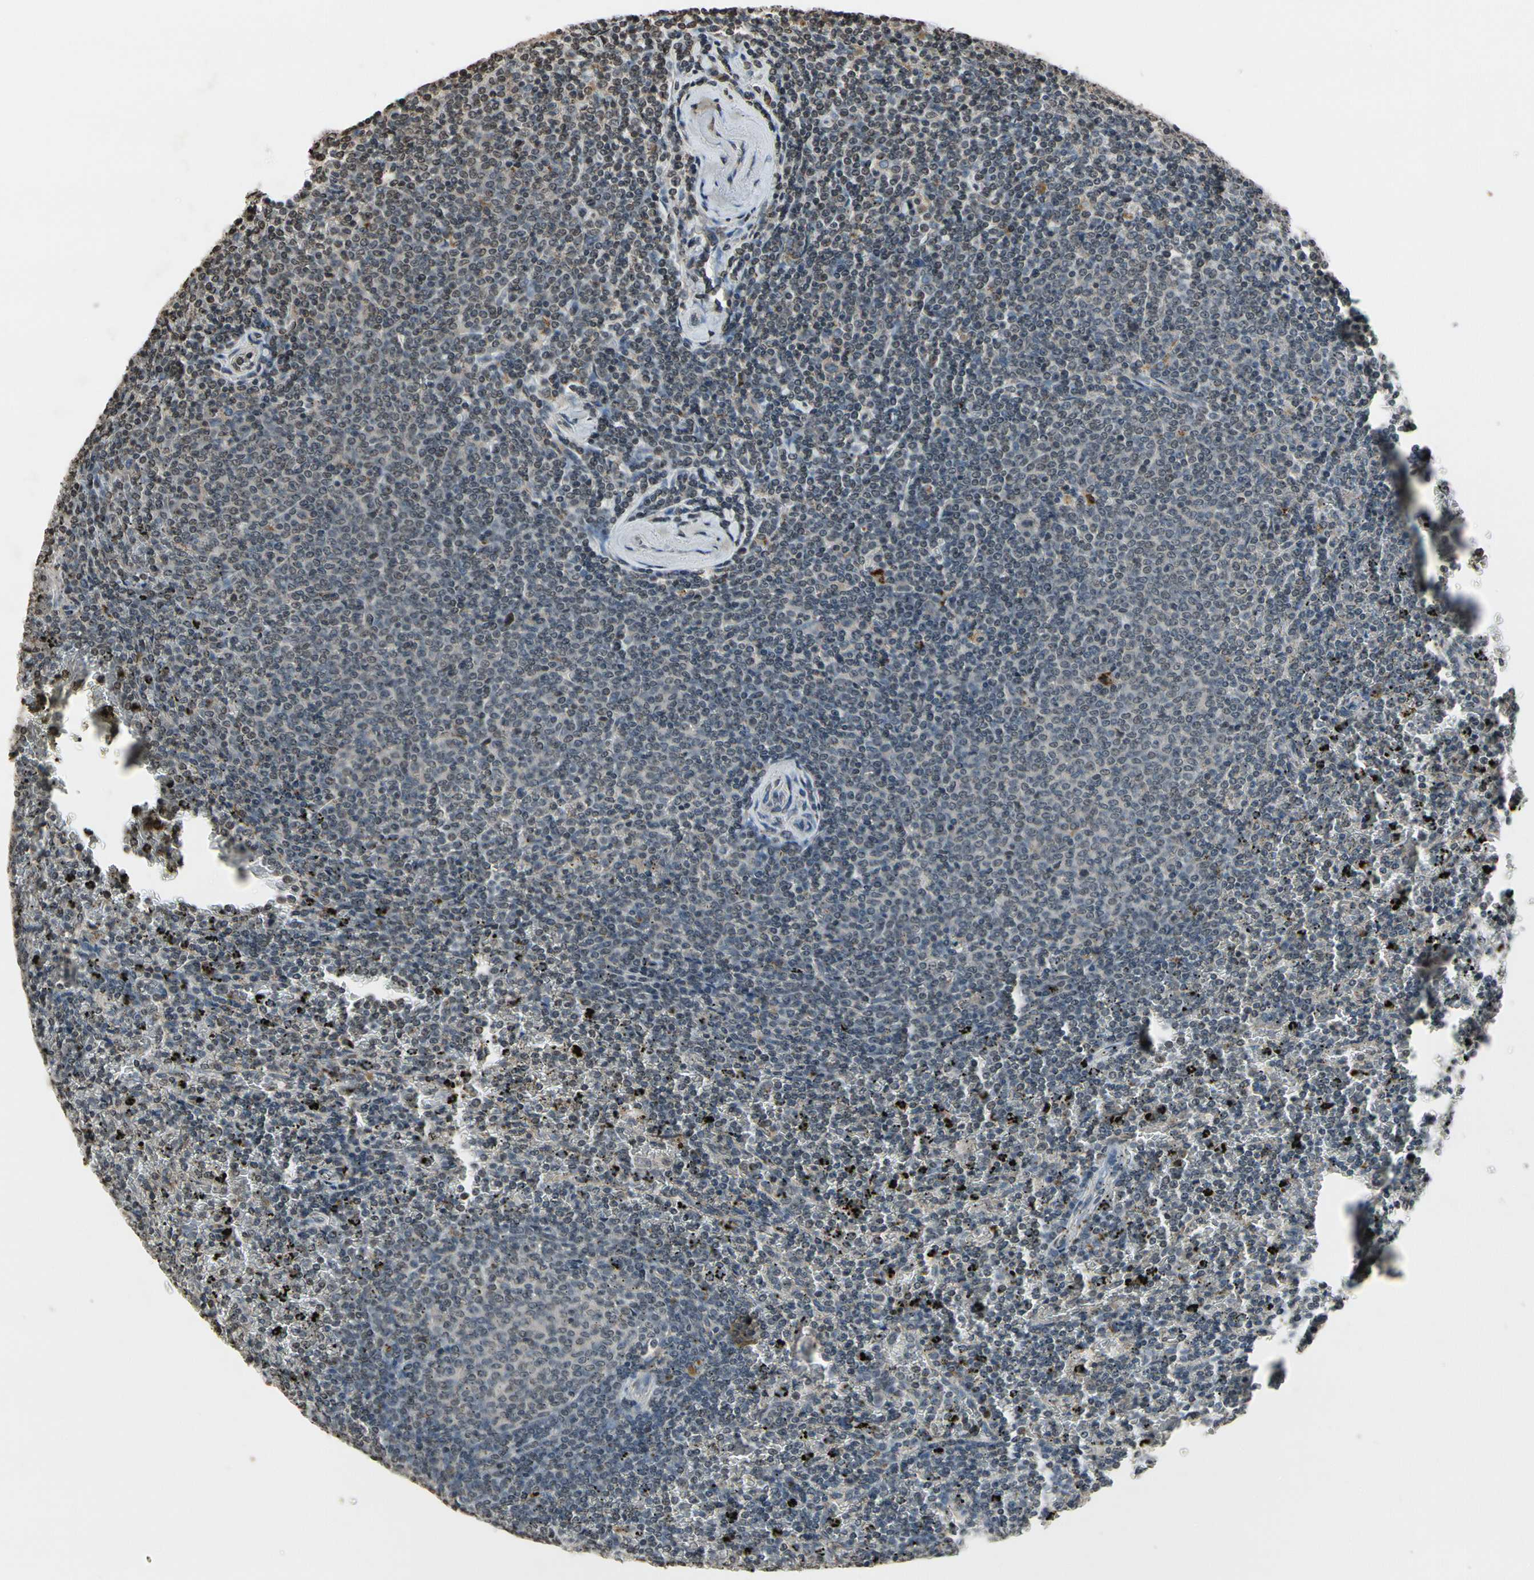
{"staining": {"intensity": "negative", "quantity": "none", "location": "none"}, "tissue": "lymphoma", "cell_type": "Tumor cells", "image_type": "cancer", "snomed": [{"axis": "morphology", "description": "Malignant lymphoma, non-Hodgkin's type, Low grade"}, {"axis": "topography", "description": "Spleen"}], "caption": "Tumor cells show no significant protein staining in malignant lymphoma, non-Hodgkin's type (low-grade). The staining was performed using DAB (3,3'-diaminobenzidine) to visualize the protein expression in brown, while the nuclei were stained in blue with hematoxylin (Magnification: 20x).", "gene": "HIPK2", "patient": {"sex": "female", "age": 77}}